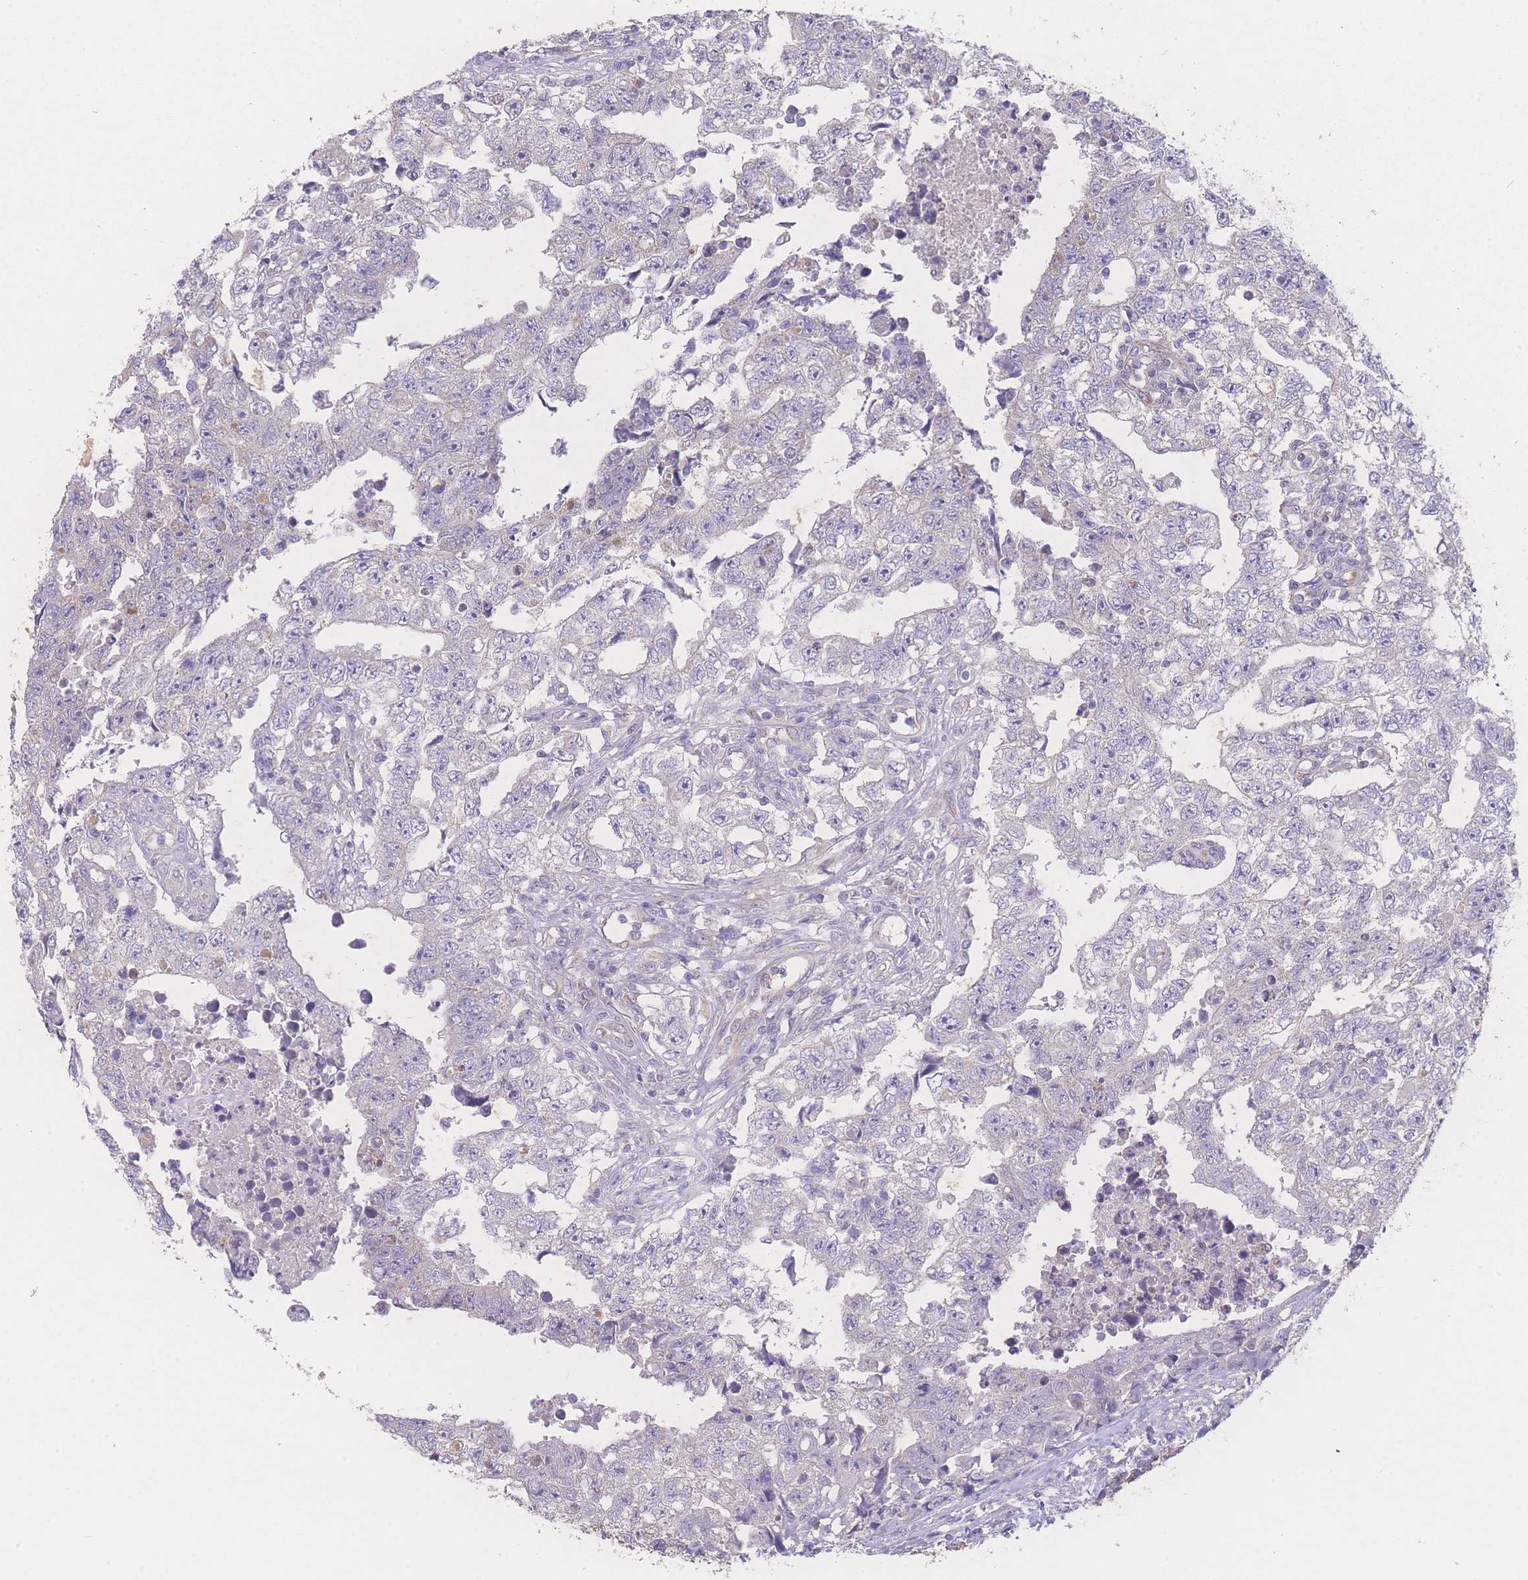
{"staining": {"intensity": "negative", "quantity": "none", "location": "none"}, "tissue": "testis cancer", "cell_type": "Tumor cells", "image_type": "cancer", "snomed": [{"axis": "morphology", "description": "Carcinoma, Embryonal, NOS"}, {"axis": "topography", "description": "Testis"}], "caption": "An immunohistochemistry image of embryonal carcinoma (testis) is shown. There is no staining in tumor cells of embryonal carcinoma (testis).", "gene": "GIPR", "patient": {"sex": "male", "age": 25}}